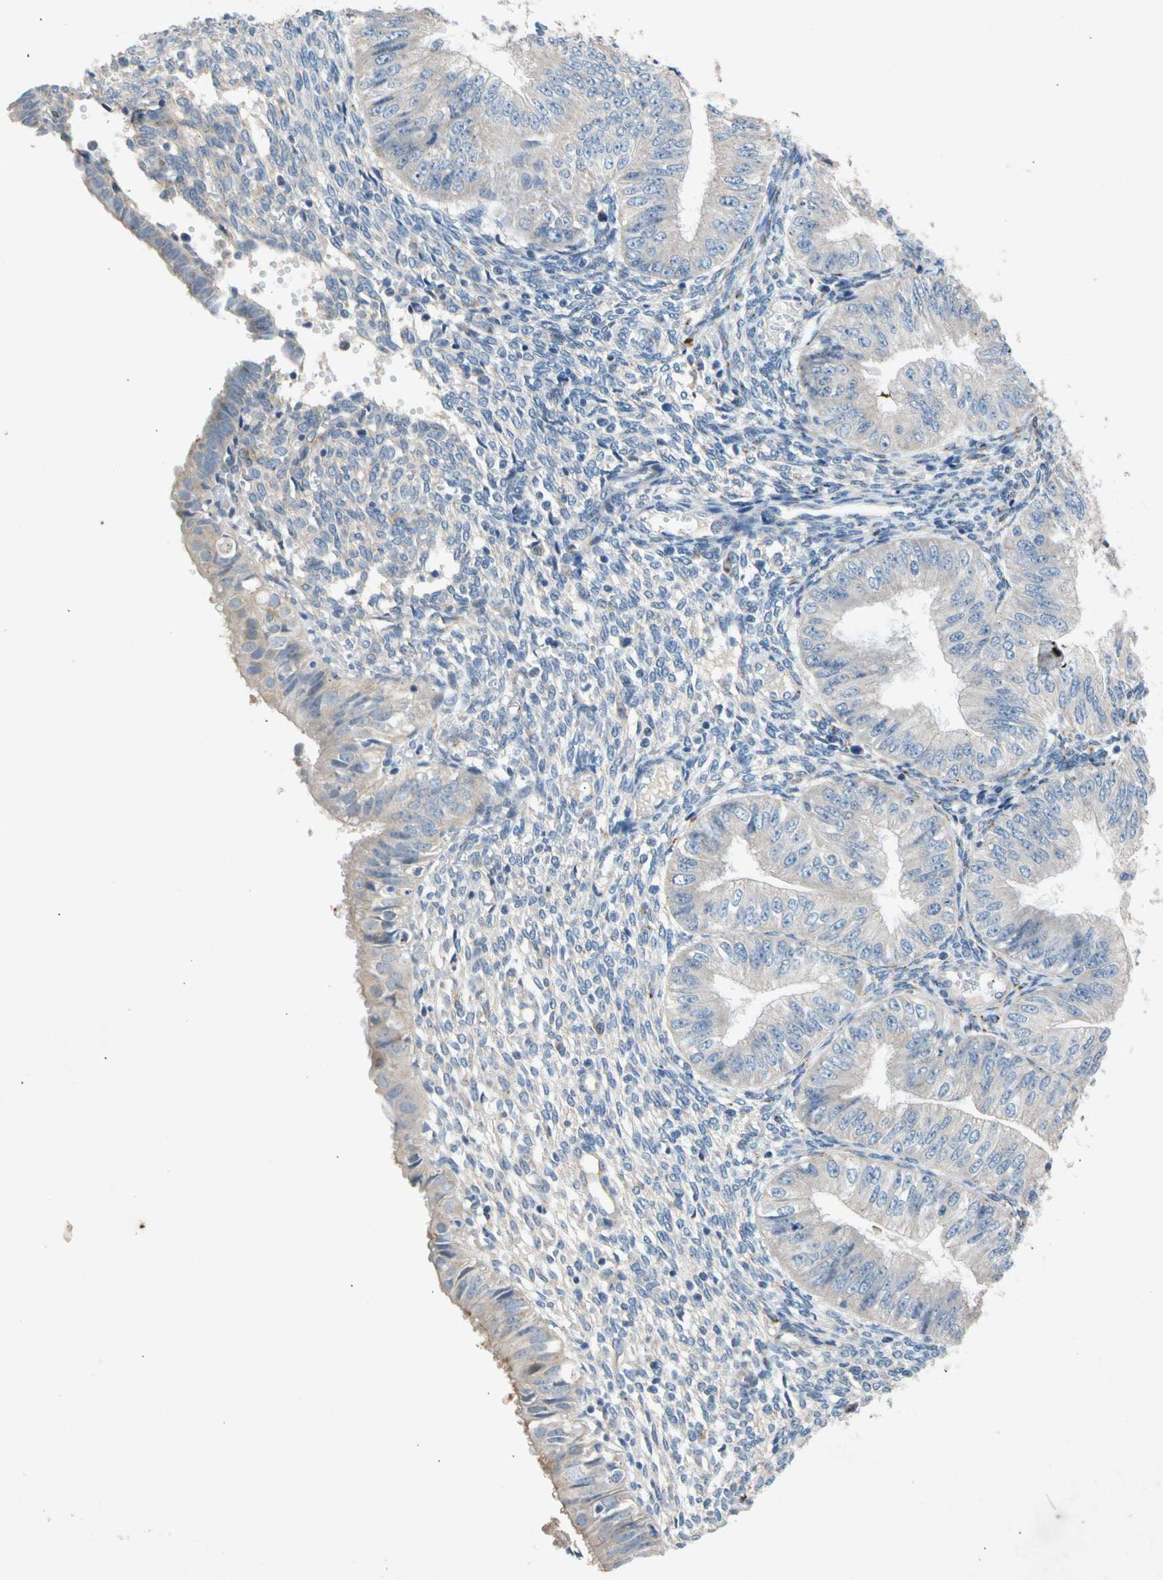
{"staining": {"intensity": "negative", "quantity": "none", "location": "none"}, "tissue": "endometrial cancer", "cell_type": "Tumor cells", "image_type": "cancer", "snomed": [{"axis": "morphology", "description": "Normal tissue, NOS"}, {"axis": "morphology", "description": "Adenocarcinoma, NOS"}, {"axis": "topography", "description": "Endometrium"}], "caption": "A photomicrograph of endometrial cancer stained for a protein displays no brown staining in tumor cells.", "gene": "GASK1B", "patient": {"sex": "female", "age": 53}}